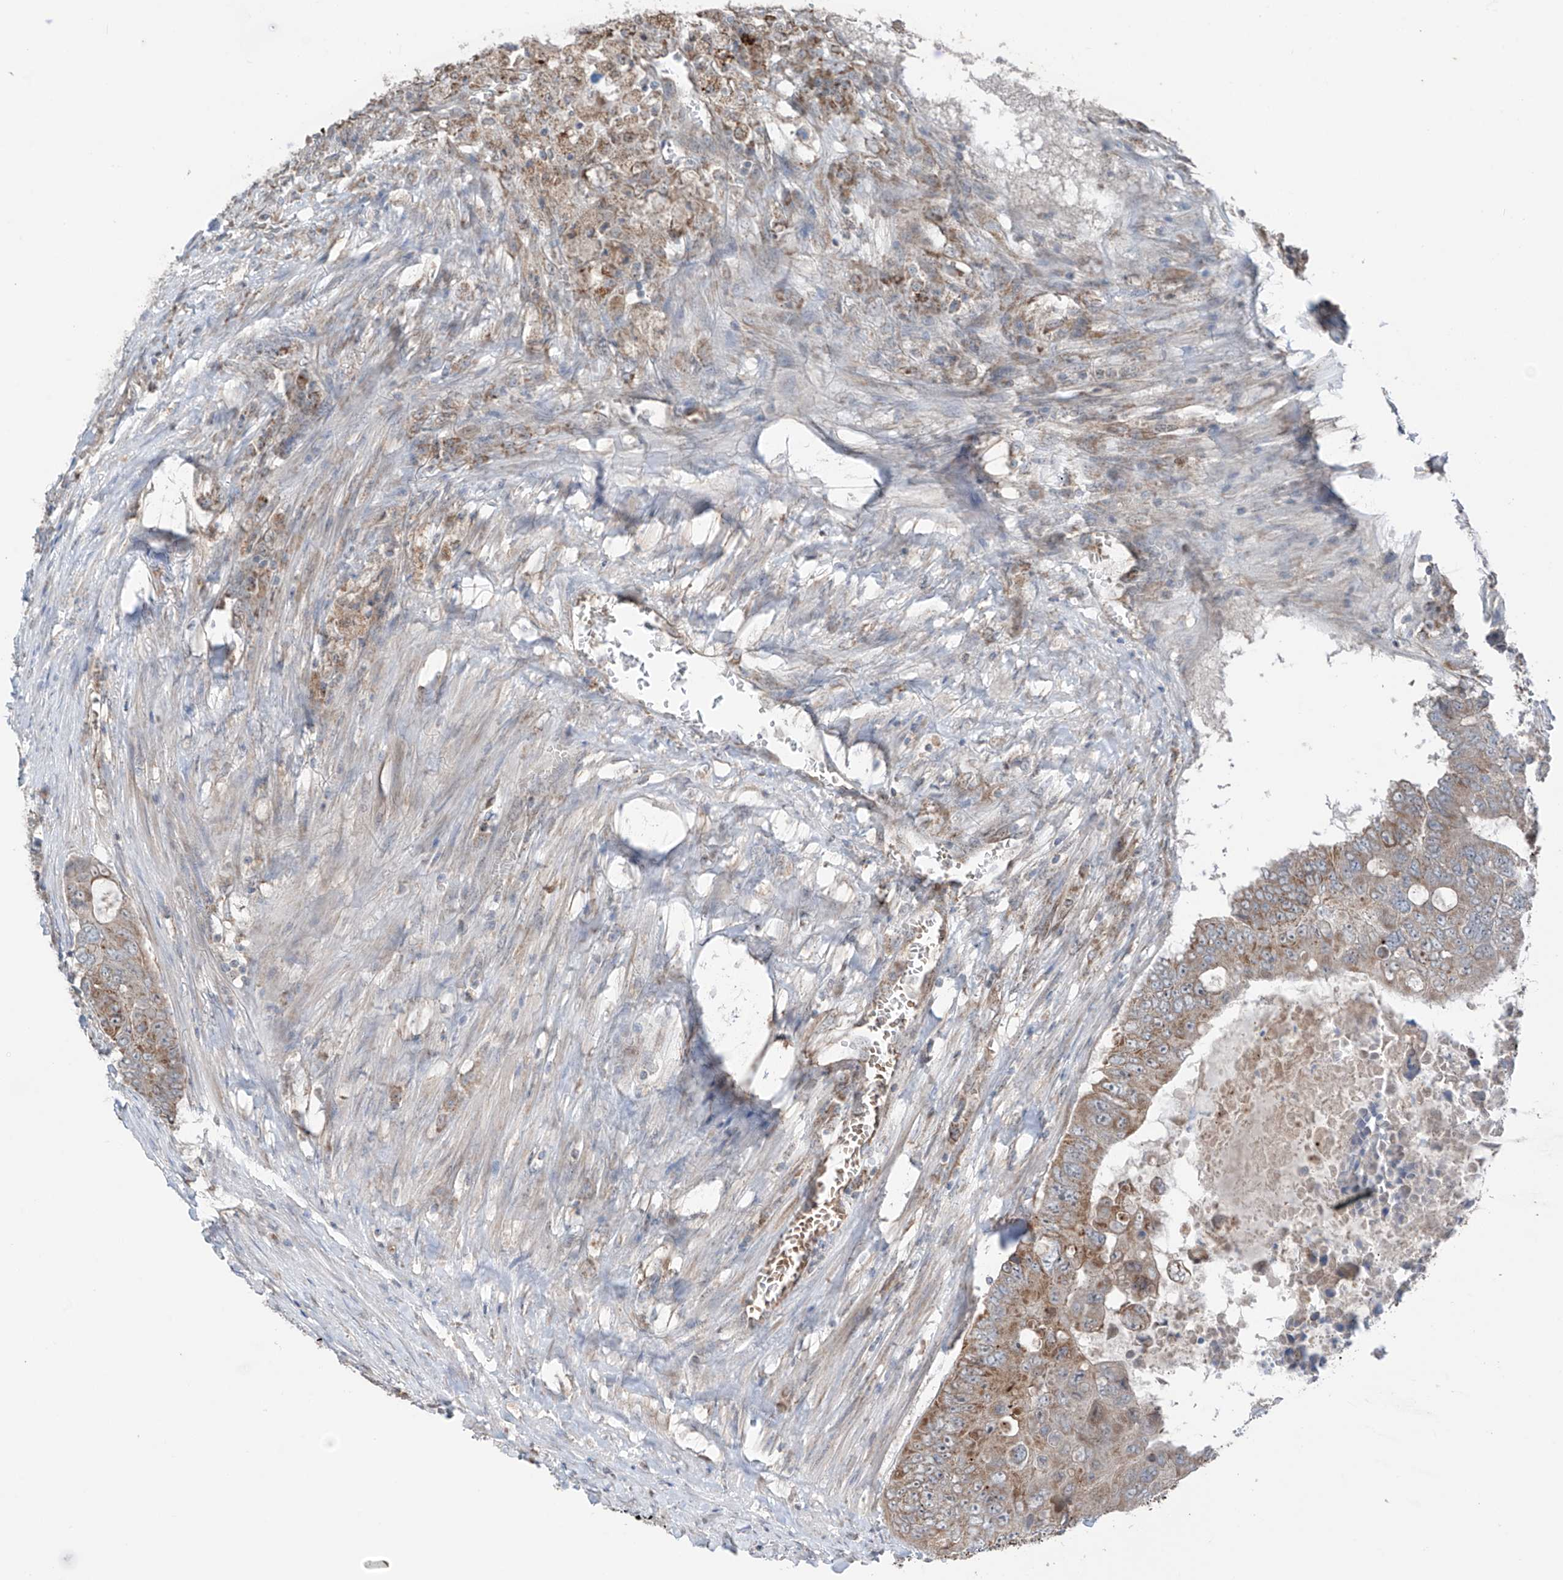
{"staining": {"intensity": "weak", "quantity": "25%-75%", "location": "cytoplasmic/membranous"}, "tissue": "colorectal cancer", "cell_type": "Tumor cells", "image_type": "cancer", "snomed": [{"axis": "morphology", "description": "Adenocarcinoma, NOS"}, {"axis": "topography", "description": "Colon"}], "caption": "Colorectal cancer (adenocarcinoma) stained with a brown dye shows weak cytoplasmic/membranous positive staining in approximately 25%-75% of tumor cells.", "gene": "SAMD3", "patient": {"sex": "male", "age": 87}}